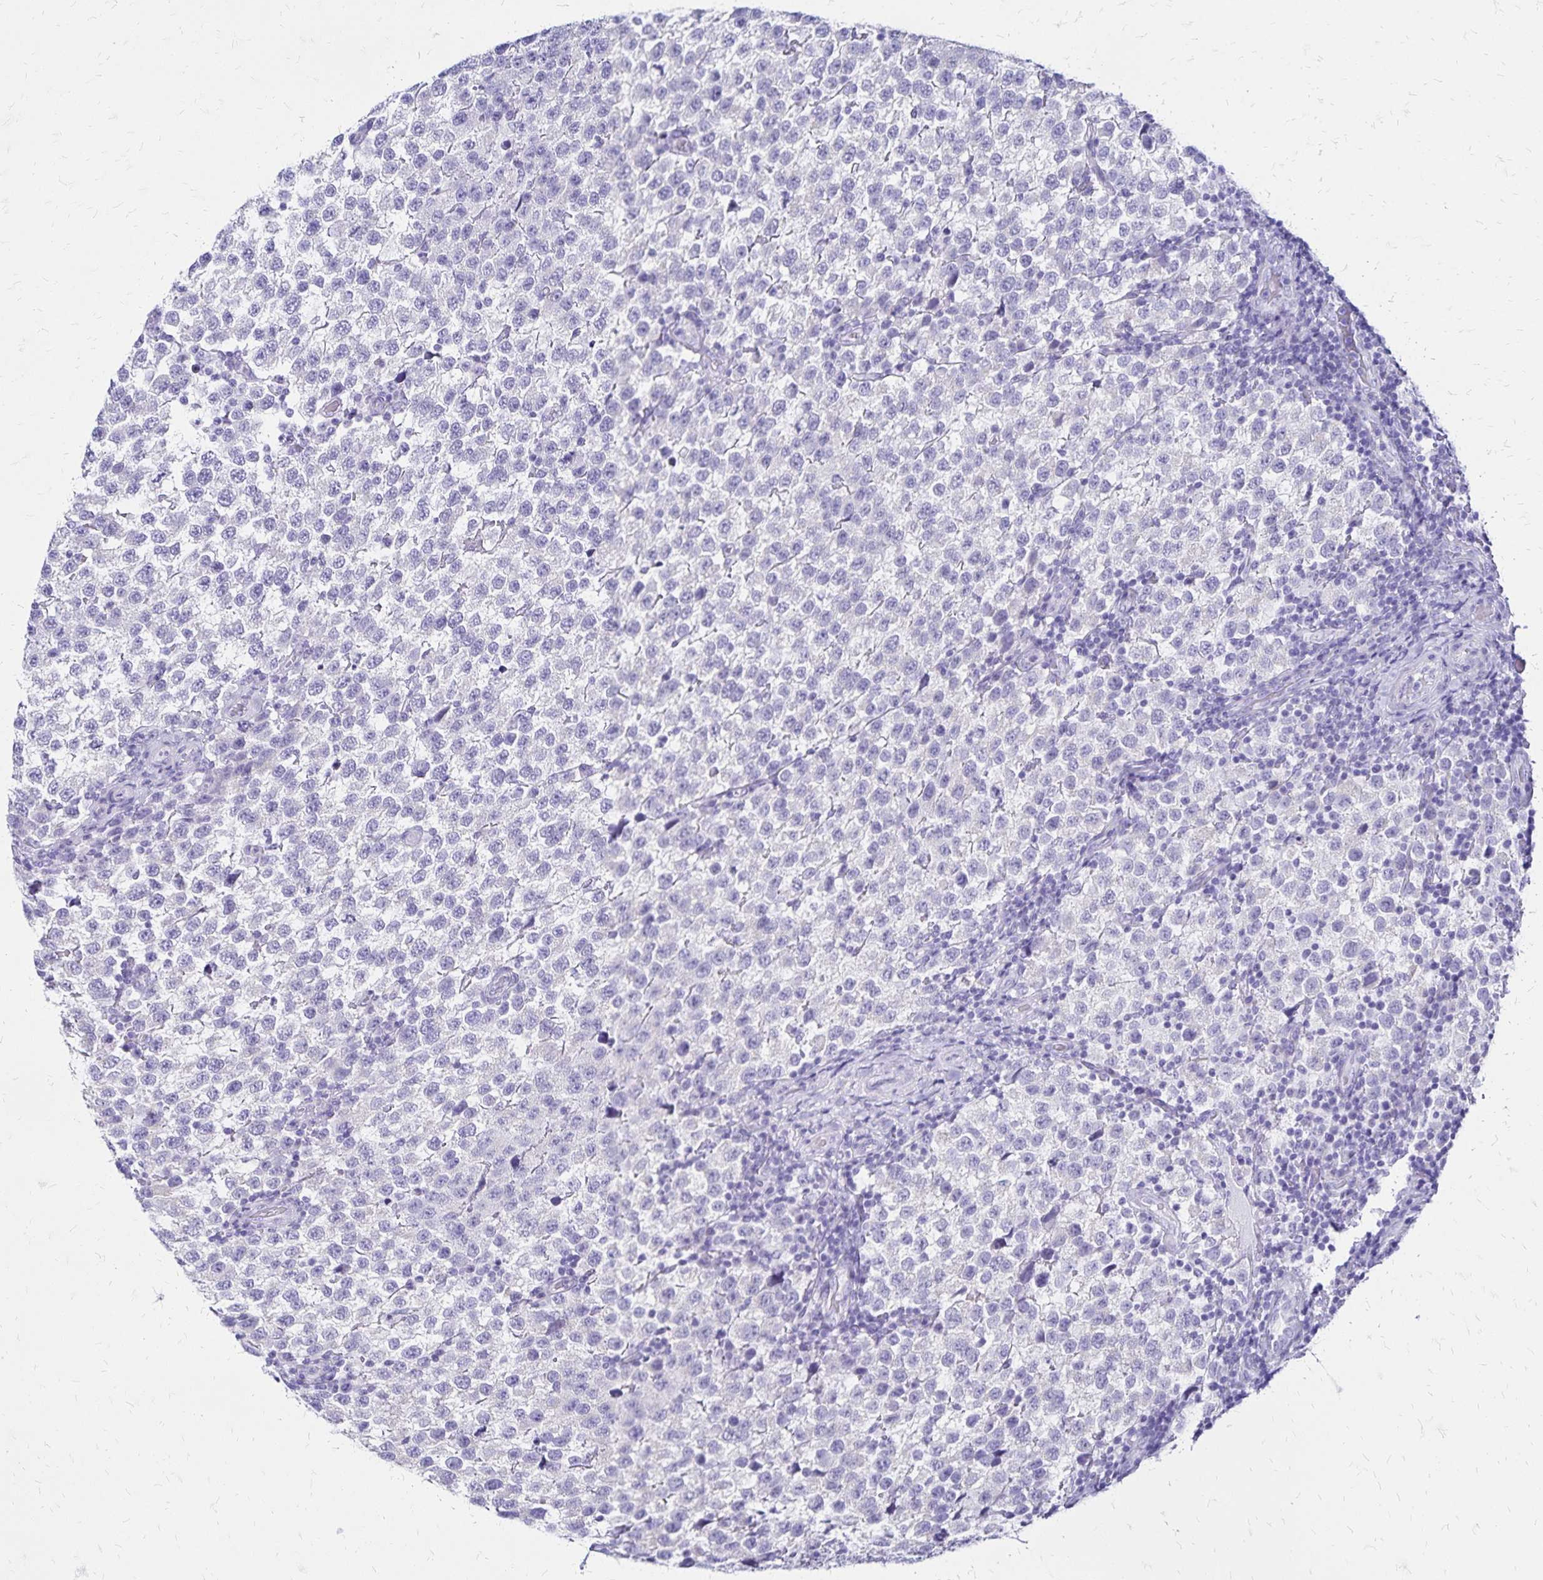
{"staining": {"intensity": "negative", "quantity": "none", "location": "none"}, "tissue": "testis cancer", "cell_type": "Tumor cells", "image_type": "cancer", "snomed": [{"axis": "morphology", "description": "Seminoma, NOS"}, {"axis": "topography", "description": "Testis"}], "caption": "This is an immunohistochemistry (IHC) image of testis cancer. There is no expression in tumor cells.", "gene": "LIN28B", "patient": {"sex": "male", "age": 34}}